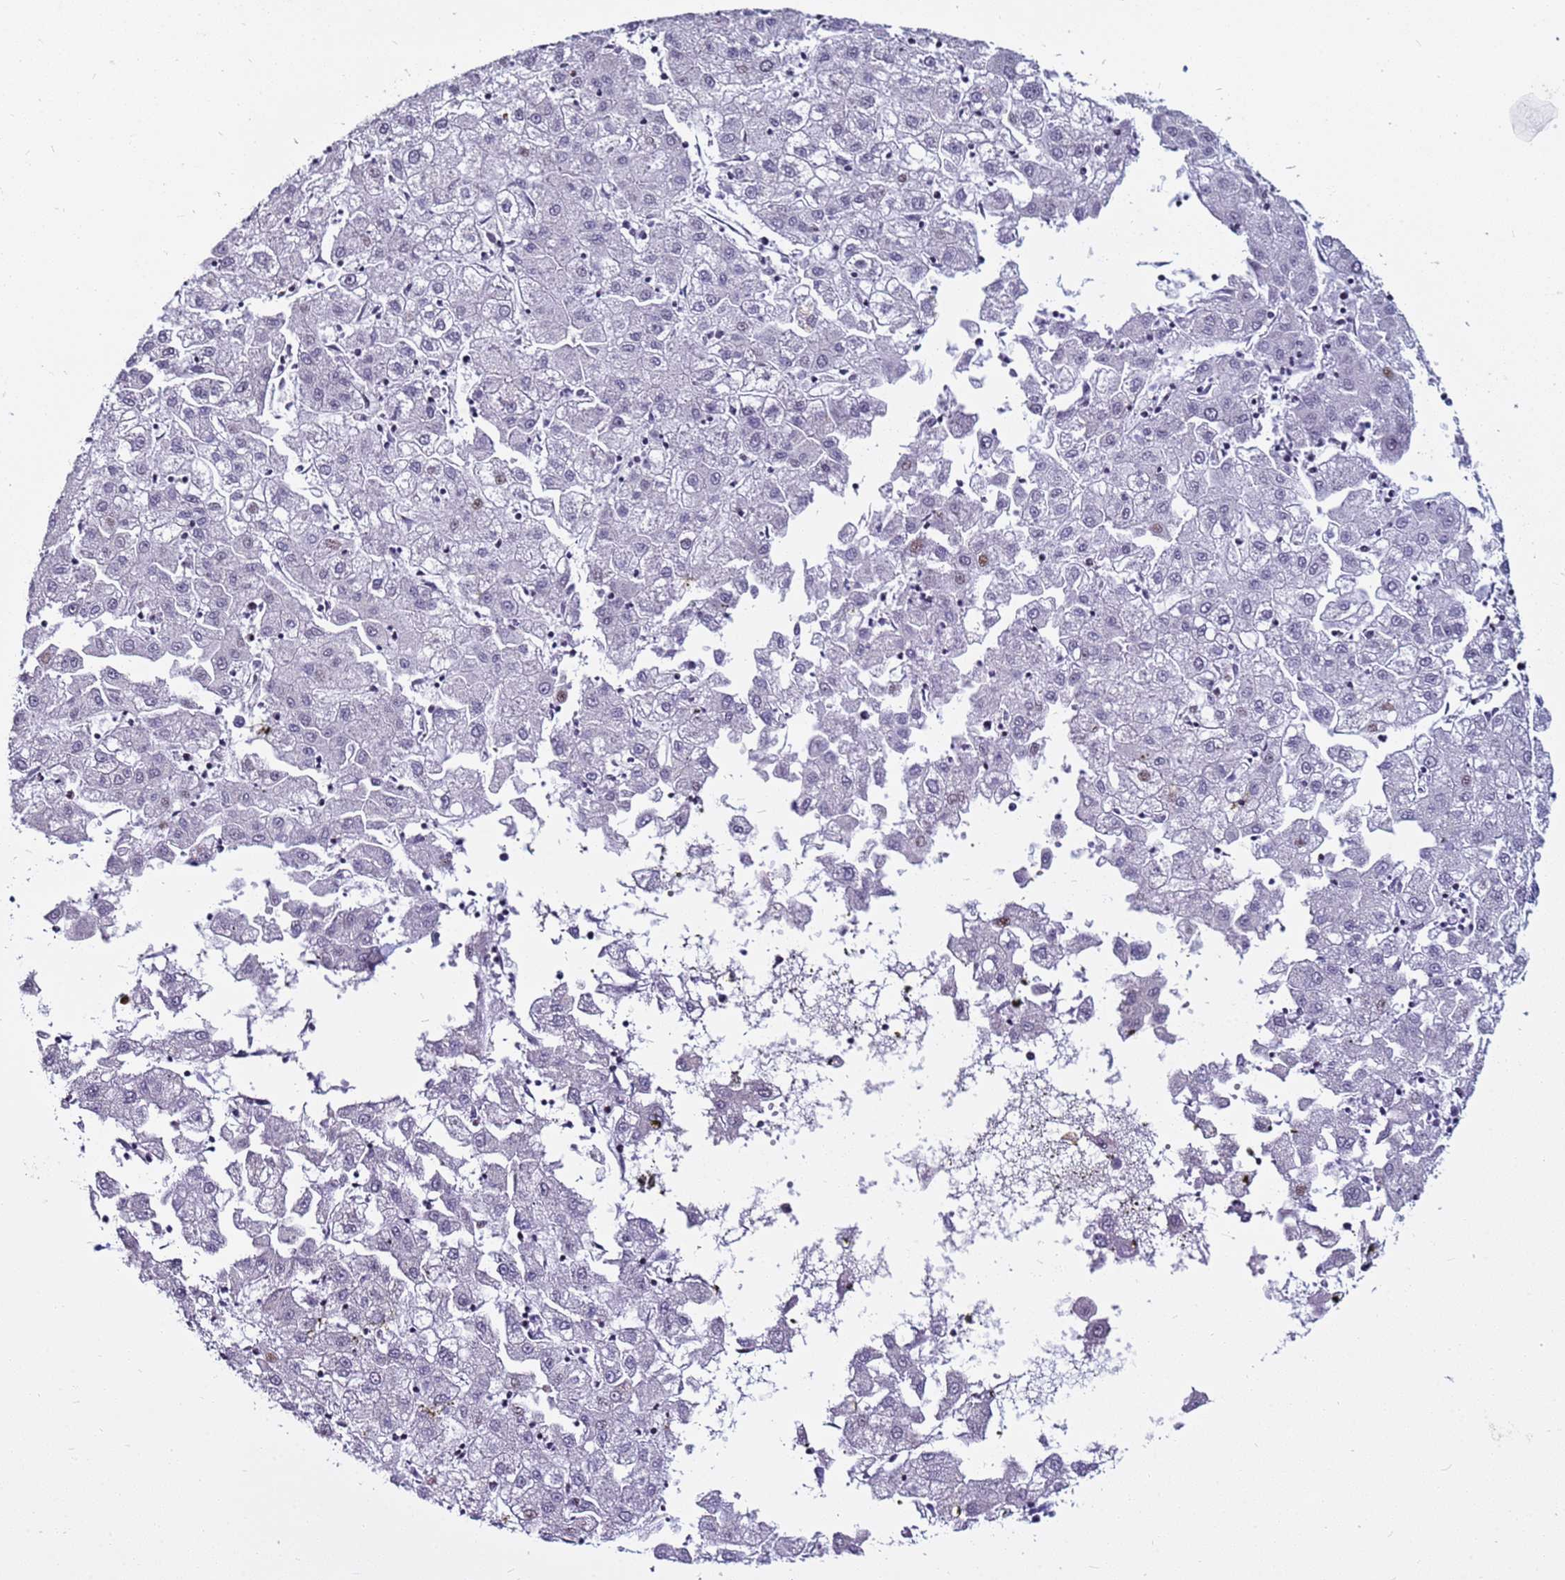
{"staining": {"intensity": "negative", "quantity": "none", "location": "none"}, "tissue": "liver cancer", "cell_type": "Tumor cells", "image_type": "cancer", "snomed": [{"axis": "morphology", "description": "Carcinoma, Hepatocellular, NOS"}, {"axis": "topography", "description": "Liver"}], "caption": "This is a micrograph of immunohistochemistry (IHC) staining of liver cancer, which shows no expression in tumor cells.", "gene": "WBP11", "patient": {"sex": "male", "age": 72}}